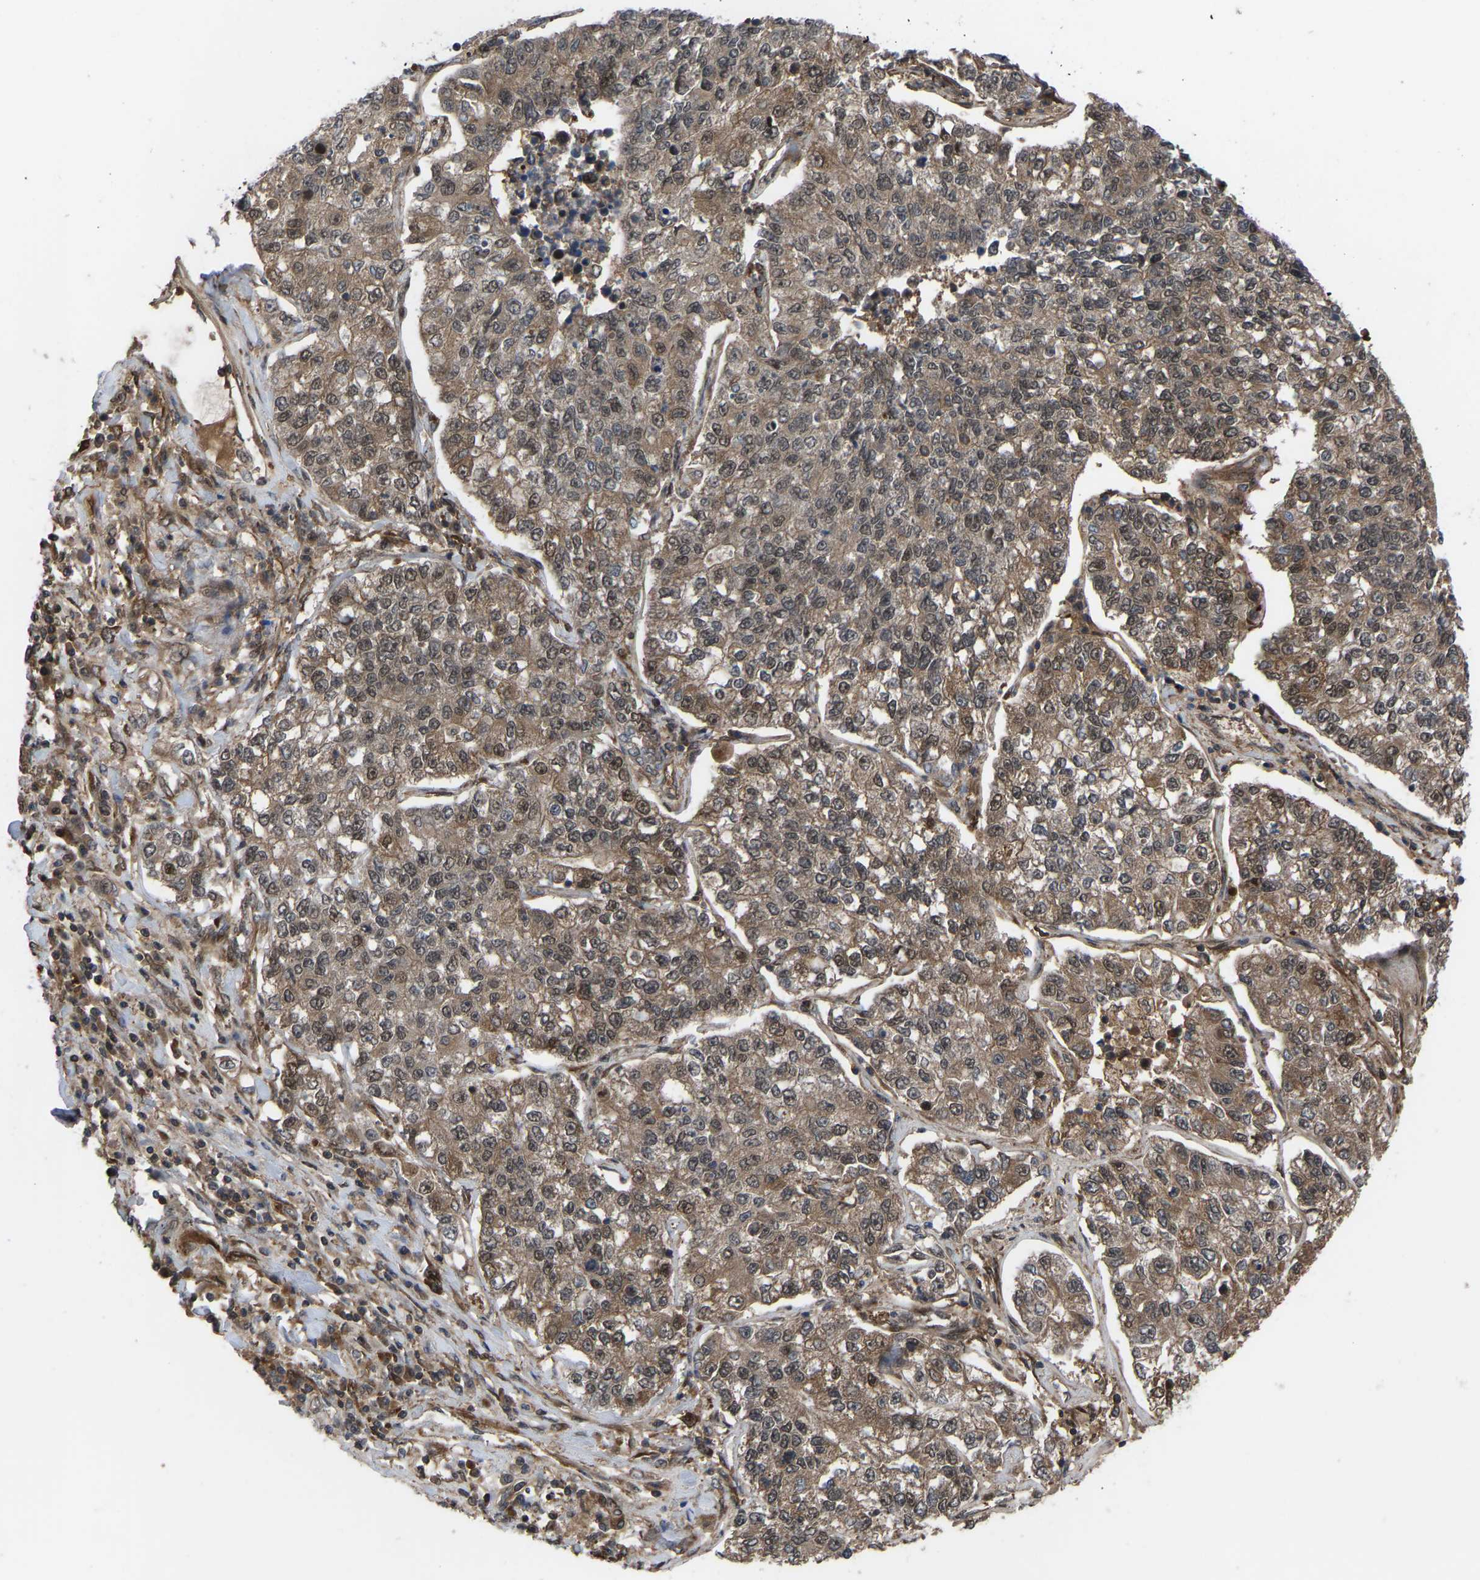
{"staining": {"intensity": "moderate", "quantity": ">75%", "location": "cytoplasmic/membranous,nuclear"}, "tissue": "lung cancer", "cell_type": "Tumor cells", "image_type": "cancer", "snomed": [{"axis": "morphology", "description": "Adenocarcinoma, NOS"}, {"axis": "topography", "description": "Lung"}], "caption": "The histopathology image demonstrates immunohistochemical staining of lung cancer (adenocarcinoma). There is moderate cytoplasmic/membranous and nuclear staining is present in approximately >75% of tumor cells.", "gene": "CYP7B1", "patient": {"sex": "male", "age": 49}}